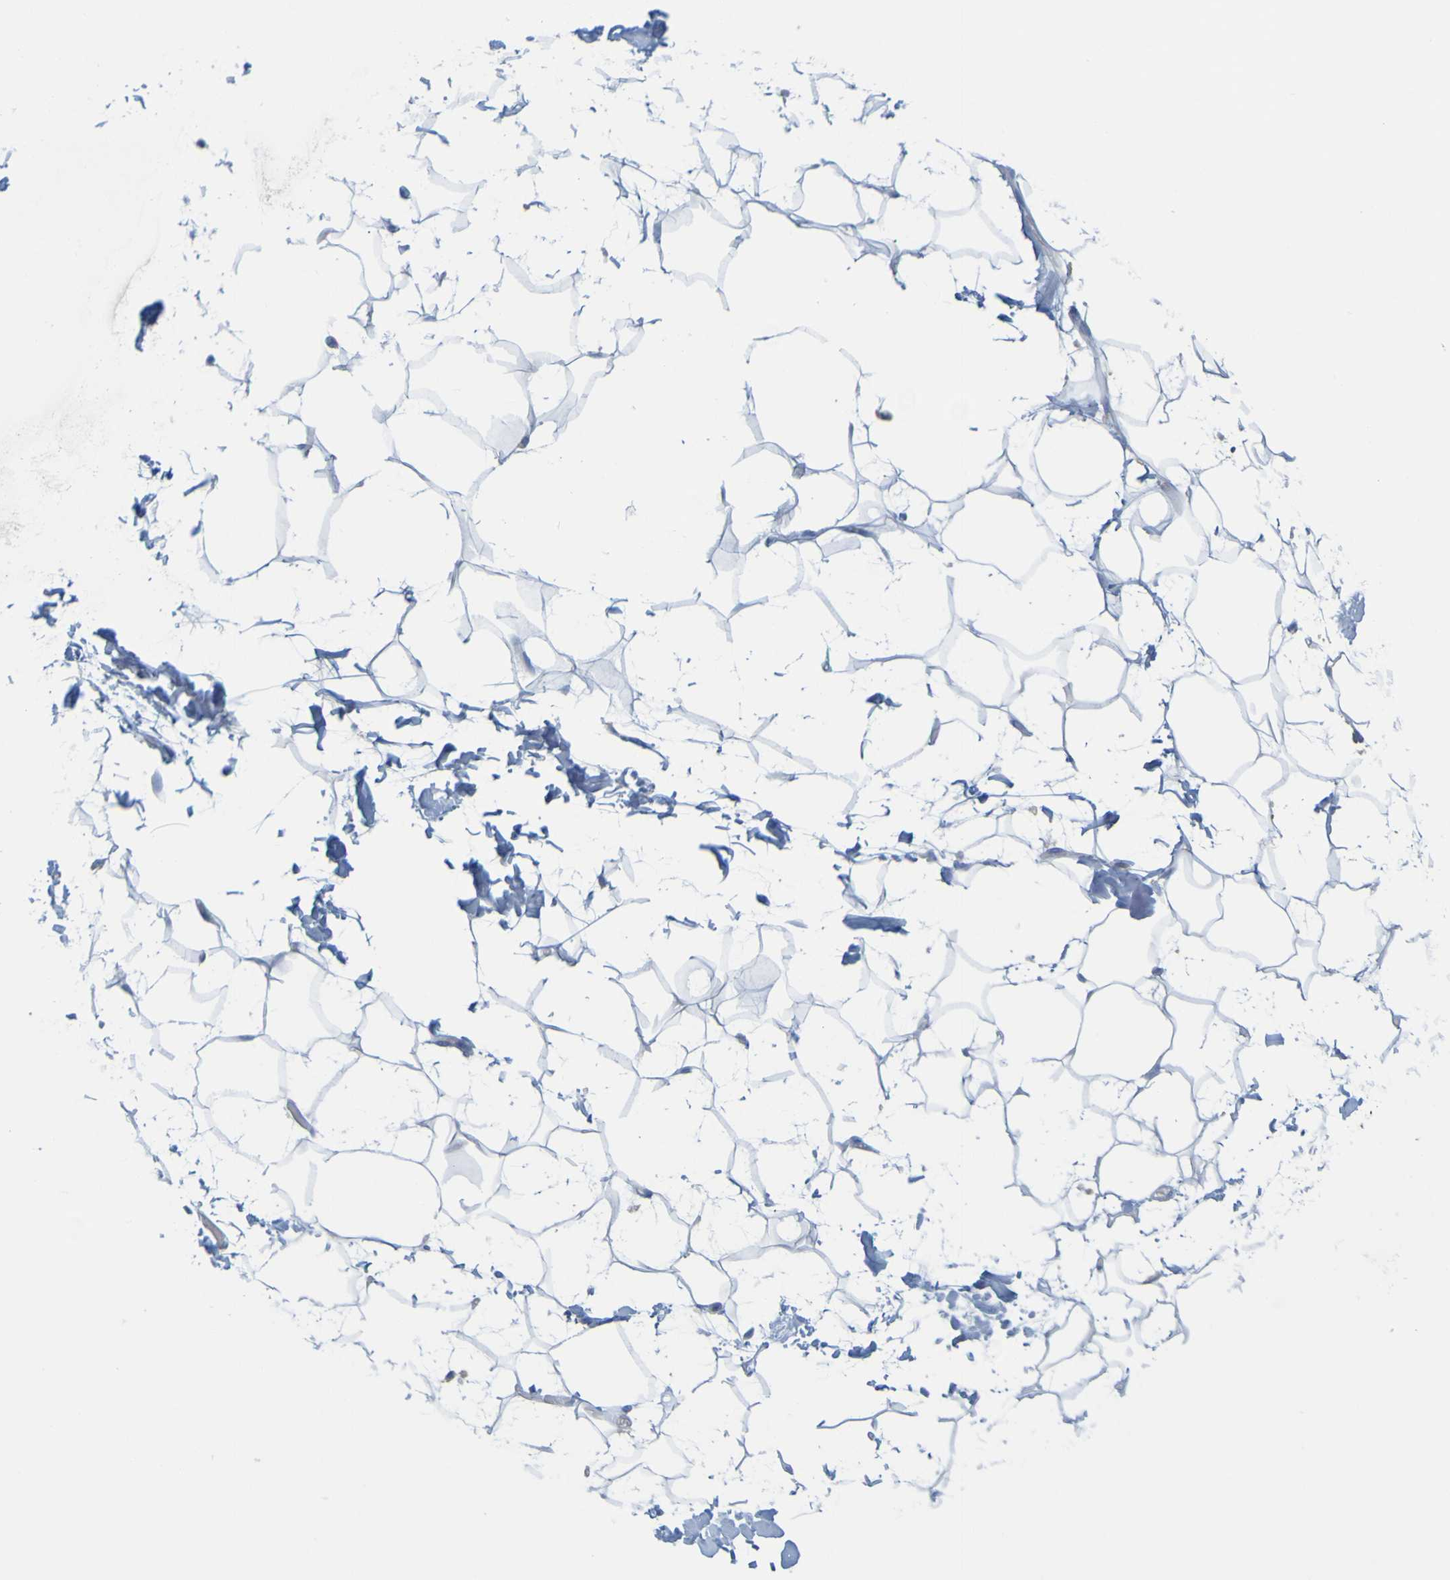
{"staining": {"intensity": "negative", "quantity": "none", "location": "none"}, "tissue": "adipose tissue", "cell_type": "Adipocytes", "image_type": "normal", "snomed": [{"axis": "morphology", "description": "Normal tissue, NOS"}, {"axis": "topography", "description": "Soft tissue"}], "caption": "The immunohistochemistry micrograph has no significant positivity in adipocytes of adipose tissue.", "gene": "APPL1", "patient": {"sex": "male", "age": 72}}